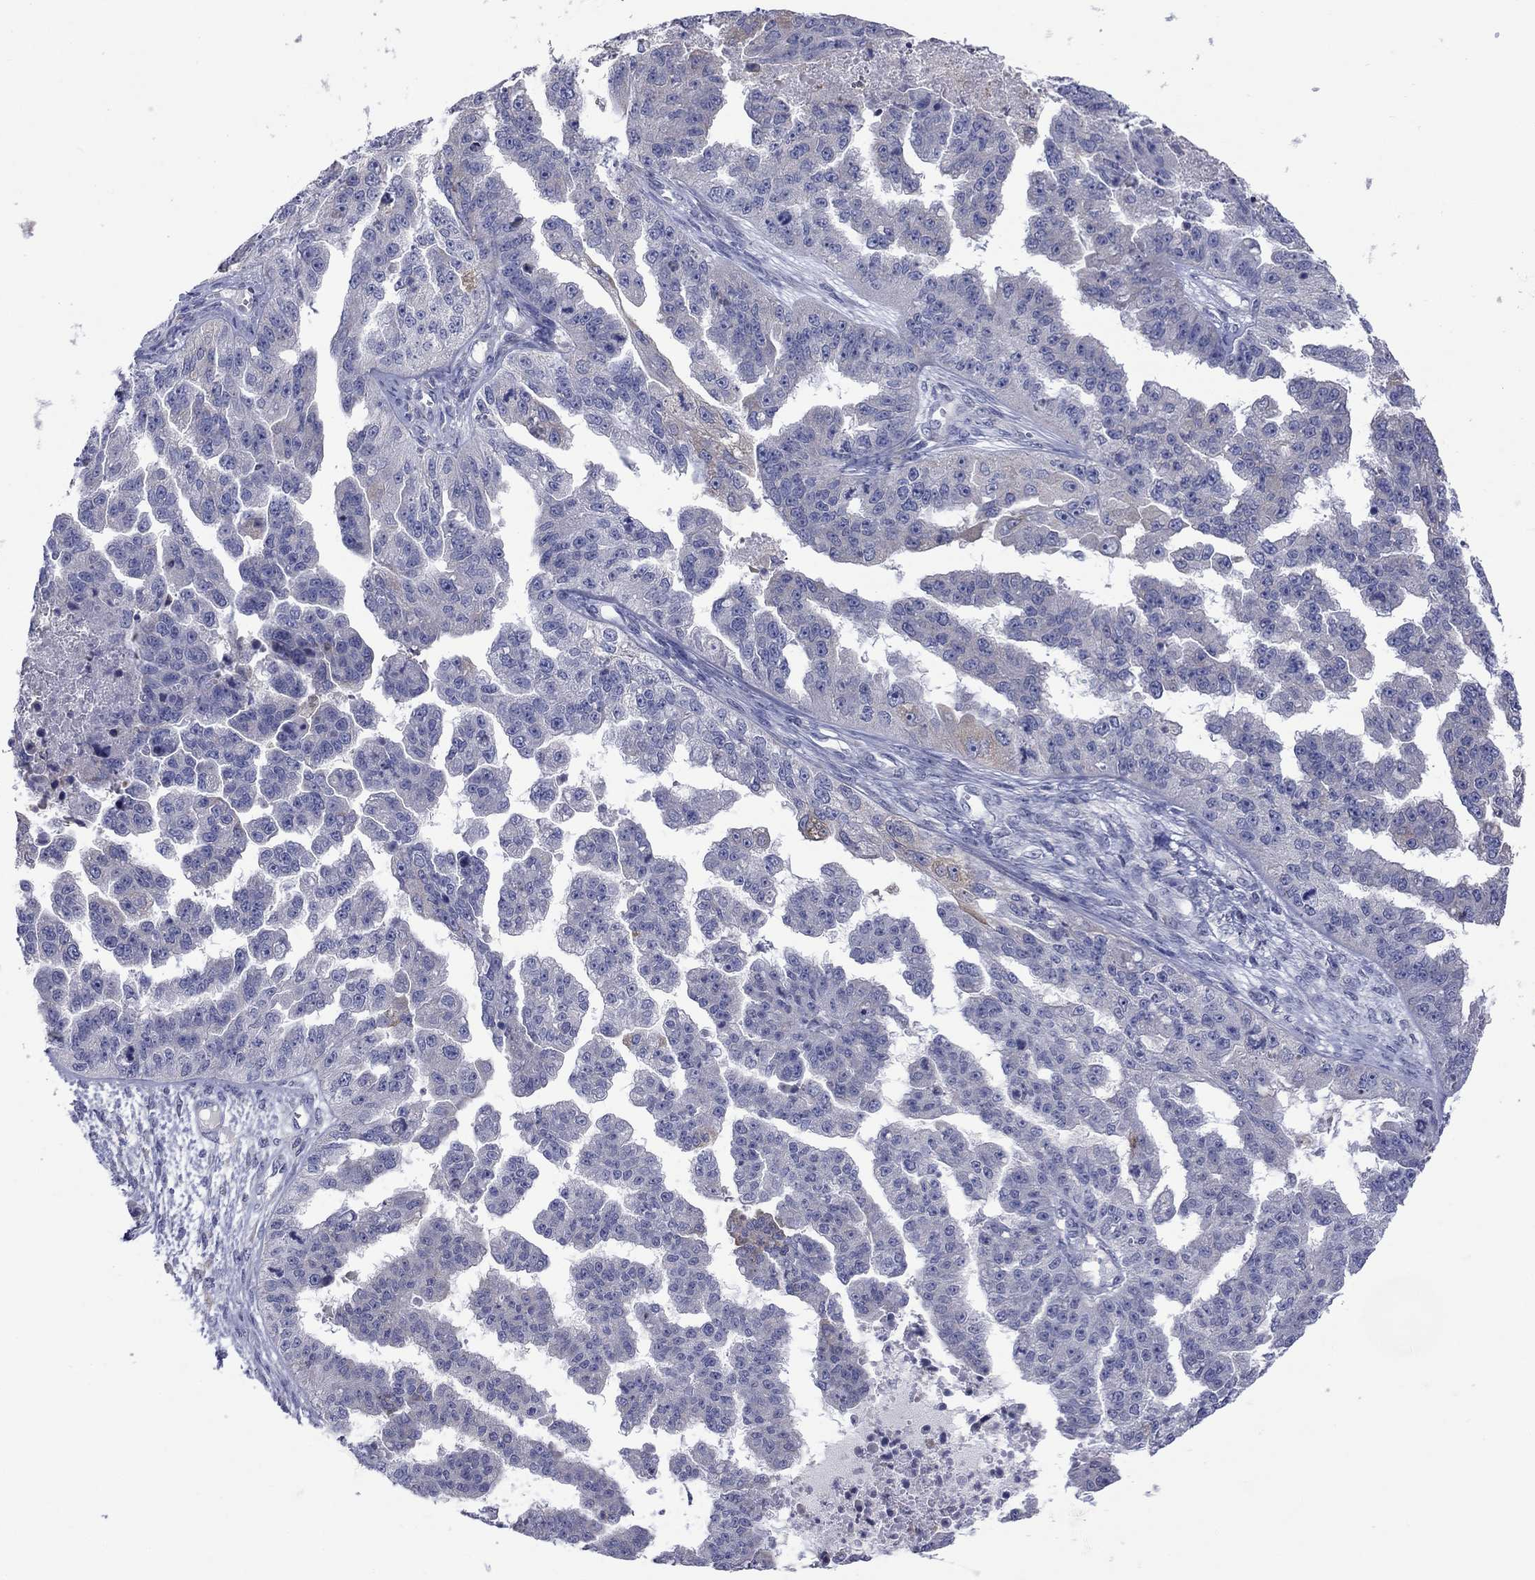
{"staining": {"intensity": "weak", "quantity": "<25%", "location": "cytoplasmic/membranous"}, "tissue": "ovarian cancer", "cell_type": "Tumor cells", "image_type": "cancer", "snomed": [{"axis": "morphology", "description": "Cystadenocarcinoma, serous, NOS"}, {"axis": "topography", "description": "Ovary"}], "caption": "Micrograph shows no protein positivity in tumor cells of ovarian cancer (serous cystadenocarcinoma) tissue.", "gene": "TMPRSS11A", "patient": {"sex": "female", "age": 58}}